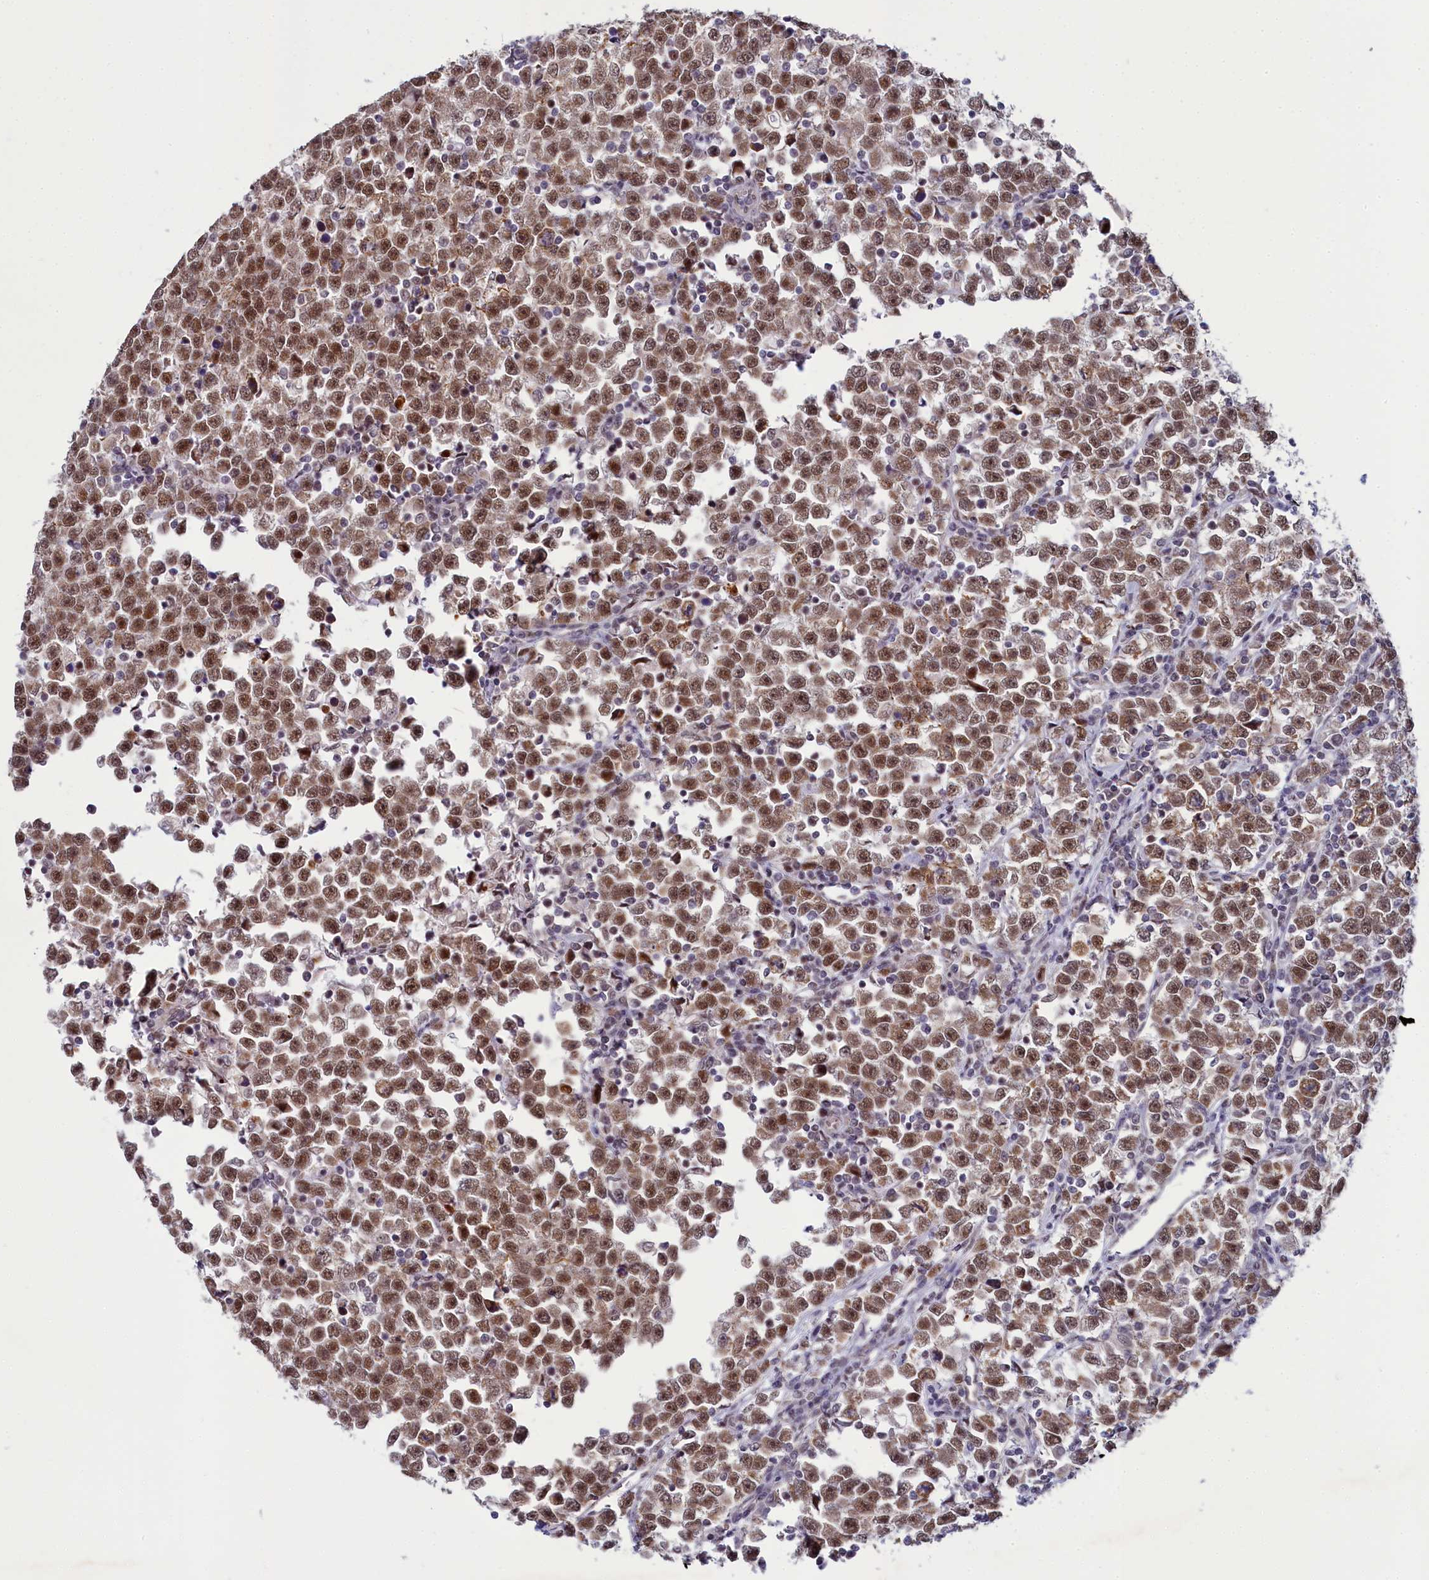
{"staining": {"intensity": "moderate", "quantity": ">75%", "location": "cytoplasmic/membranous,nuclear"}, "tissue": "testis cancer", "cell_type": "Tumor cells", "image_type": "cancer", "snomed": [{"axis": "morphology", "description": "Normal tissue, NOS"}, {"axis": "morphology", "description": "Seminoma, NOS"}, {"axis": "topography", "description": "Testis"}], "caption": "Seminoma (testis) stained with a brown dye reveals moderate cytoplasmic/membranous and nuclear positive staining in about >75% of tumor cells.", "gene": "PPHLN1", "patient": {"sex": "male", "age": 43}}